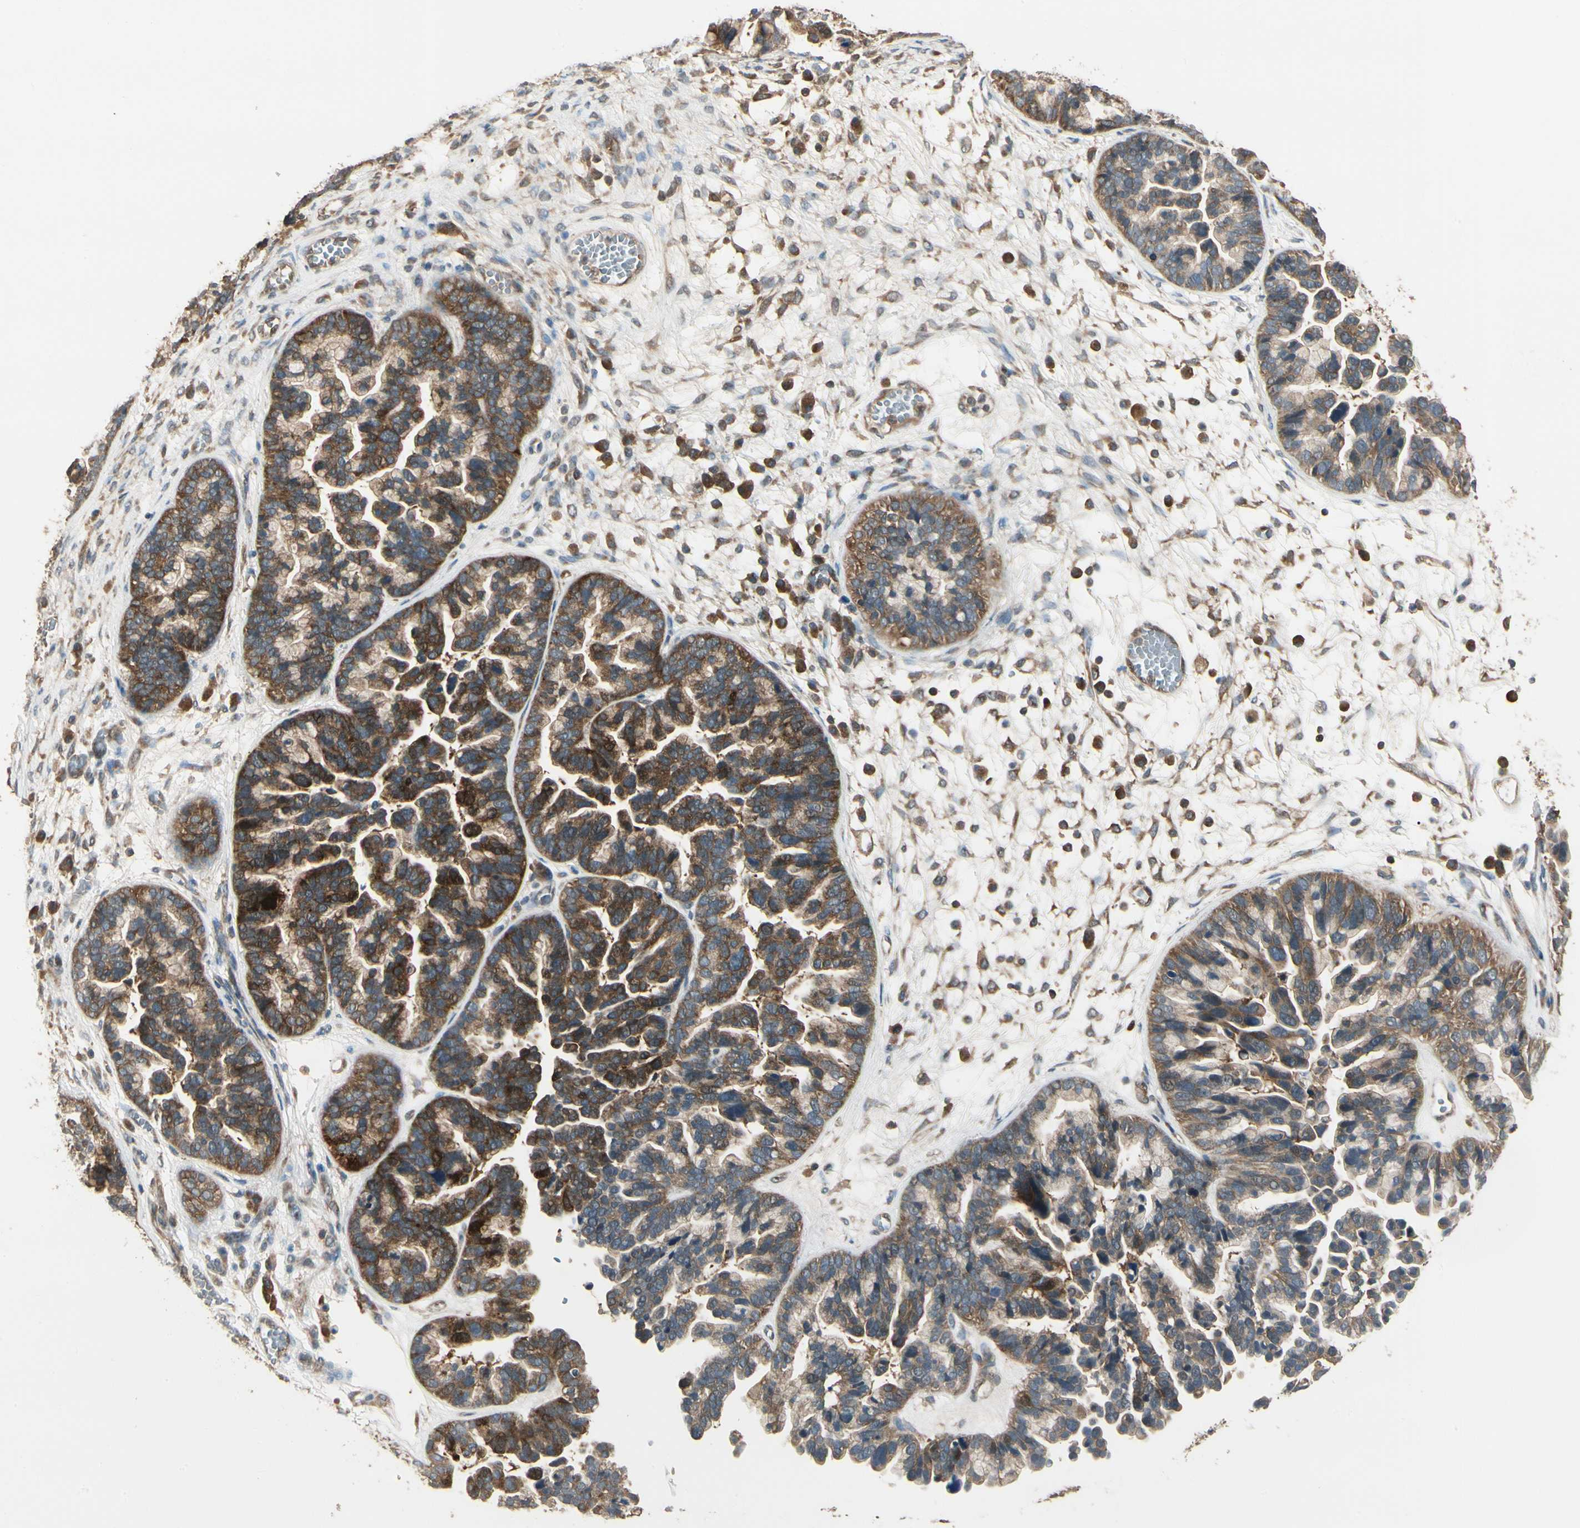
{"staining": {"intensity": "strong", "quantity": ">75%", "location": "cytoplasmic/membranous"}, "tissue": "ovarian cancer", "cell_type": "Tumor cells", "image_type": "cancer", "snomed": [{"axis": "morphology", "description": "Cystadenocarcinoma, serous, NOS"}, {"axis": "topography", "description": "Ovary"}], "caption": "This histopathology image exhibits immunohistochemistry staining of human ovarian serous cystadenocarcinoma, with high strong cytoplasmic/membranous expression in approximately >75% of tumor cells.", "gene": "CCT7", "patient": {"sex": "female", "age": 56}}